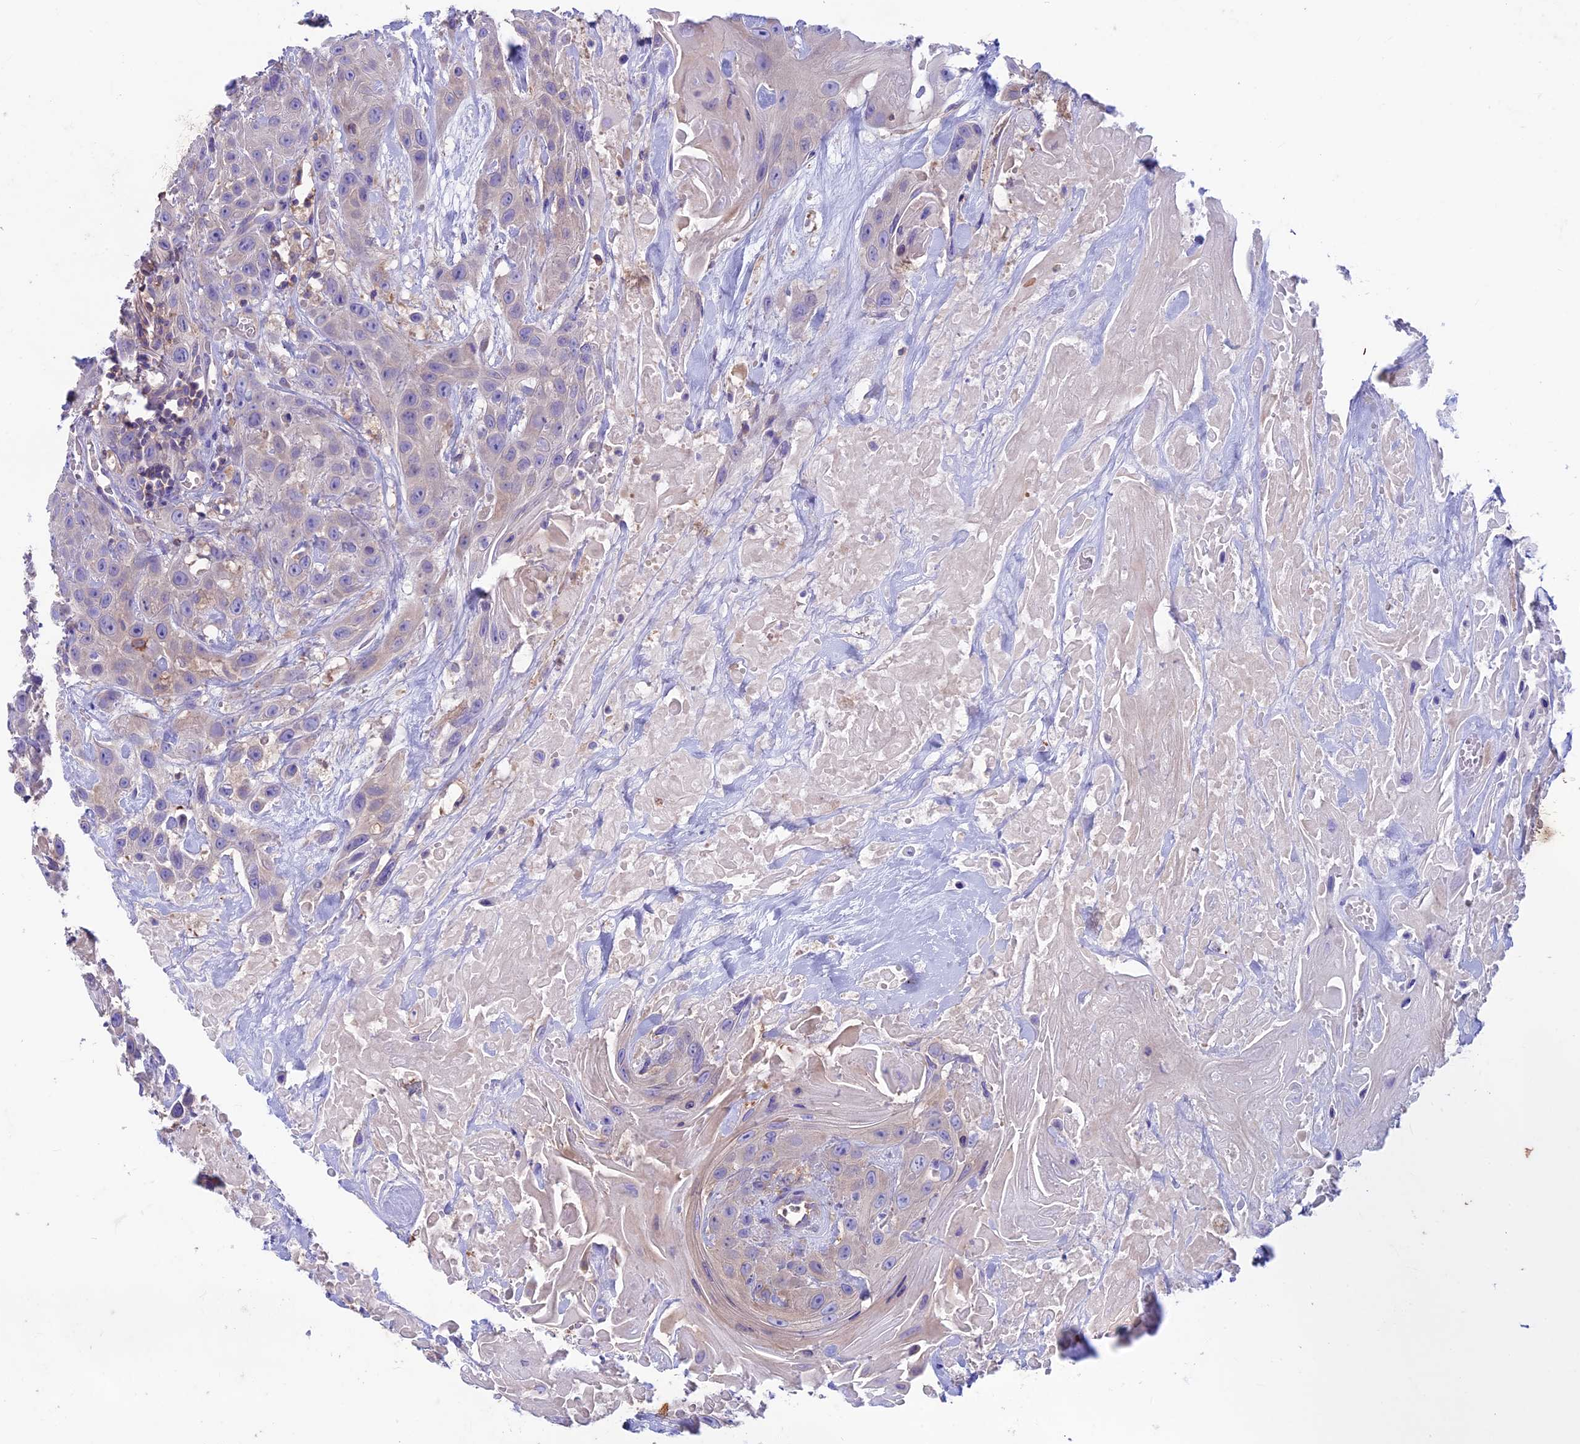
{"staining": {"intensity": "negative", "quantity": "none", "location": "none"}, "tissue": "head and neck cancer", "cell_type": "Tumor cells", "image_type": "cancer", "snomed": [{"axis": "morphology", "description": "Squamous cell carcinoma, NOS"}, {"axis": "topography", "description": "Head-Neck"}], "caption": "Head and neck cancer (squamous cell carcinoma) was stained to show a protein in brown. There is no significant positivity in tumor cells. Brightfield microscopy of immunohistochemistry stained with DAB (3,3'-diaminobenzidine) (brown) and hematoxylin (blue), captured at high magnification.", "gene": "CDAN1", "patient": {"sex": "male", "age": 81}}